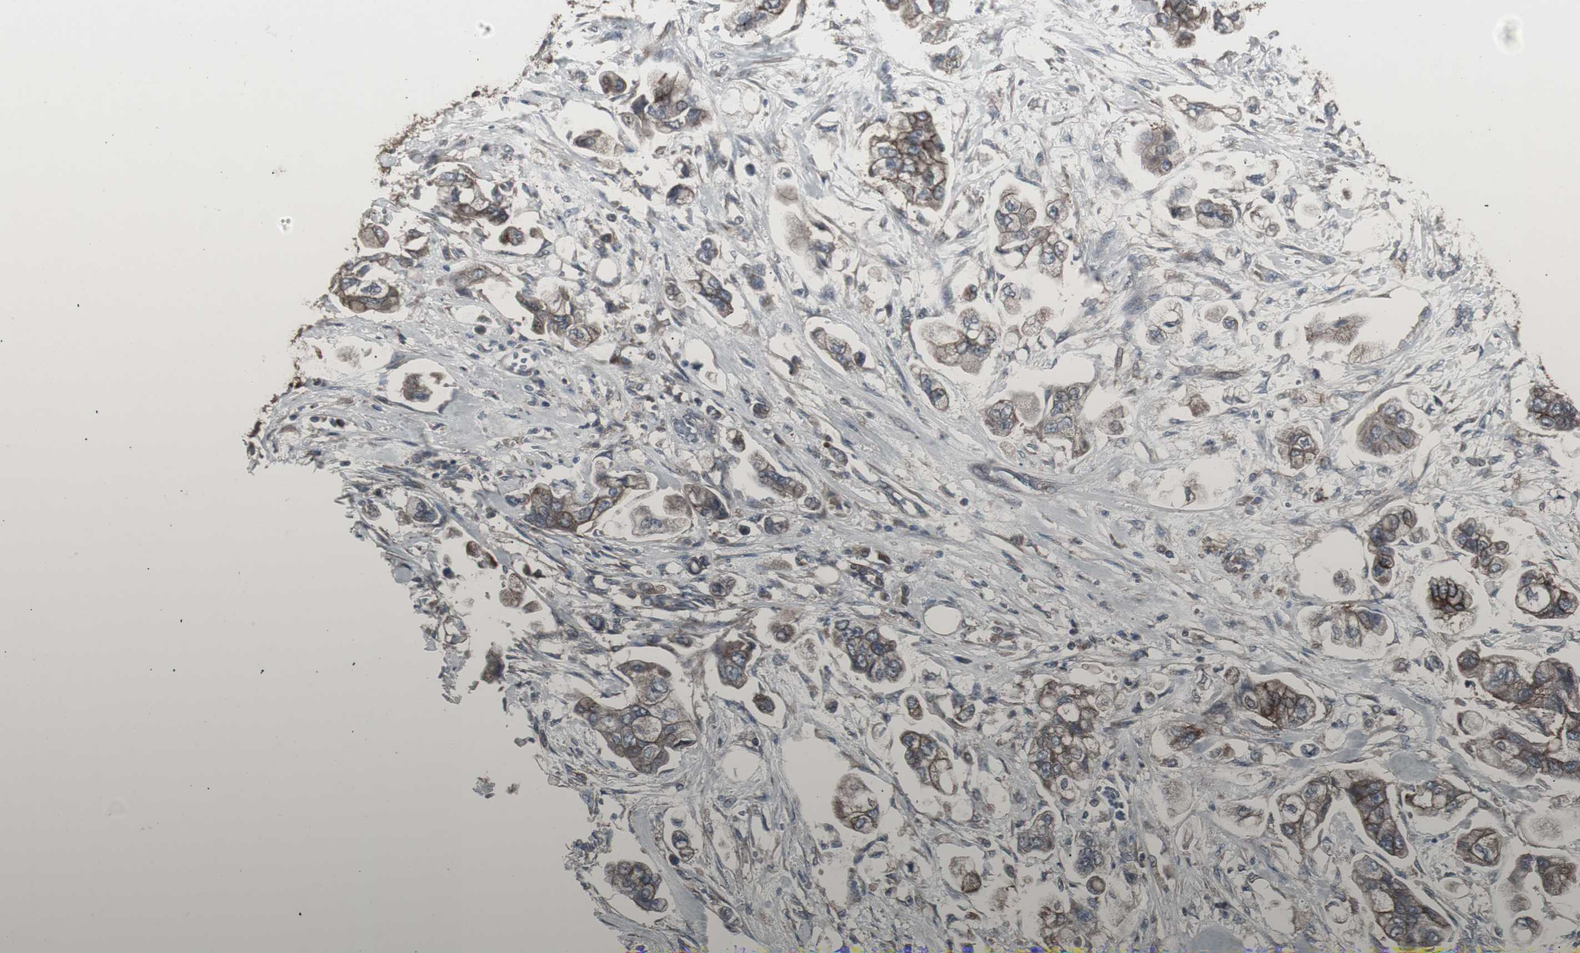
{"staining": {"intensity": "weak", "quantity": "25%-75%", "location": "cytoplasmic/membranous"}, "tissue": "stomach cancer", "cell_type": "Tumor cells", "image_type": "cancer", "snomed": [{"axis": "morphology", "description": "Adenocarcinoma, NOS"}, {"axis": "topography", "description": "Stomach"}], "caption": "This is an image of immunohistochemistry staining of stomach cancer (adenocarcinoma), which shows weak positivity in the cytoplasmic/membranous of tumor cells.", "gene": "SSTR2", "patient": {"sex": "male", "age": 62}}